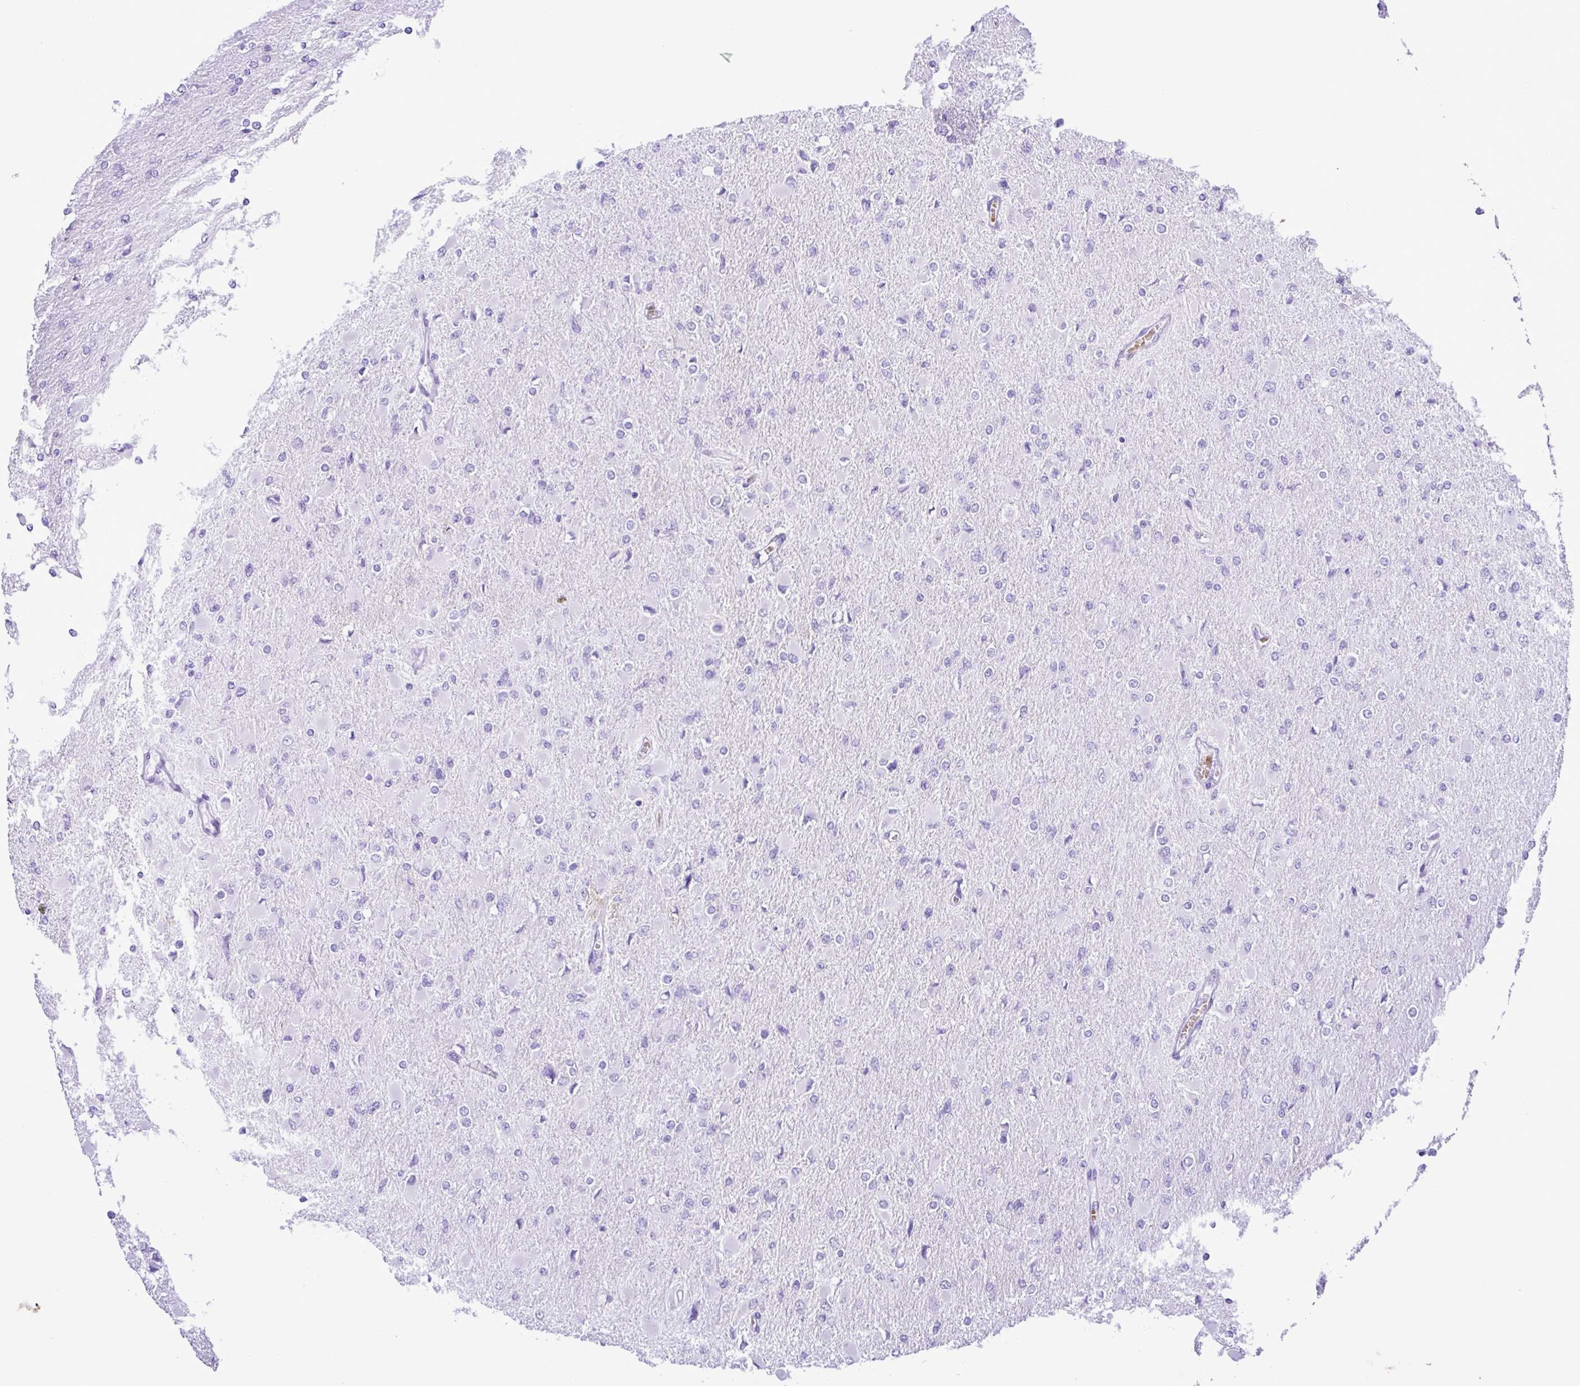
{"staining": {"intensity": "negative", "quantity": "none", "location": "none"}, "tissue": "glioma", "cell_type": "Tumor cells", "image_type": "cancer", "snomed": [{"axis": "morphology", "description": "Glioma, malignant, High grade"}, {"axis": "topography", "description": "Cerebral cortex"}], "caption": "Glioma was stained to show a protein in brown. There is no significant staining in tumor cells.", "gene": "SYT1", "patient": {"sex": "female", "age": 36}}